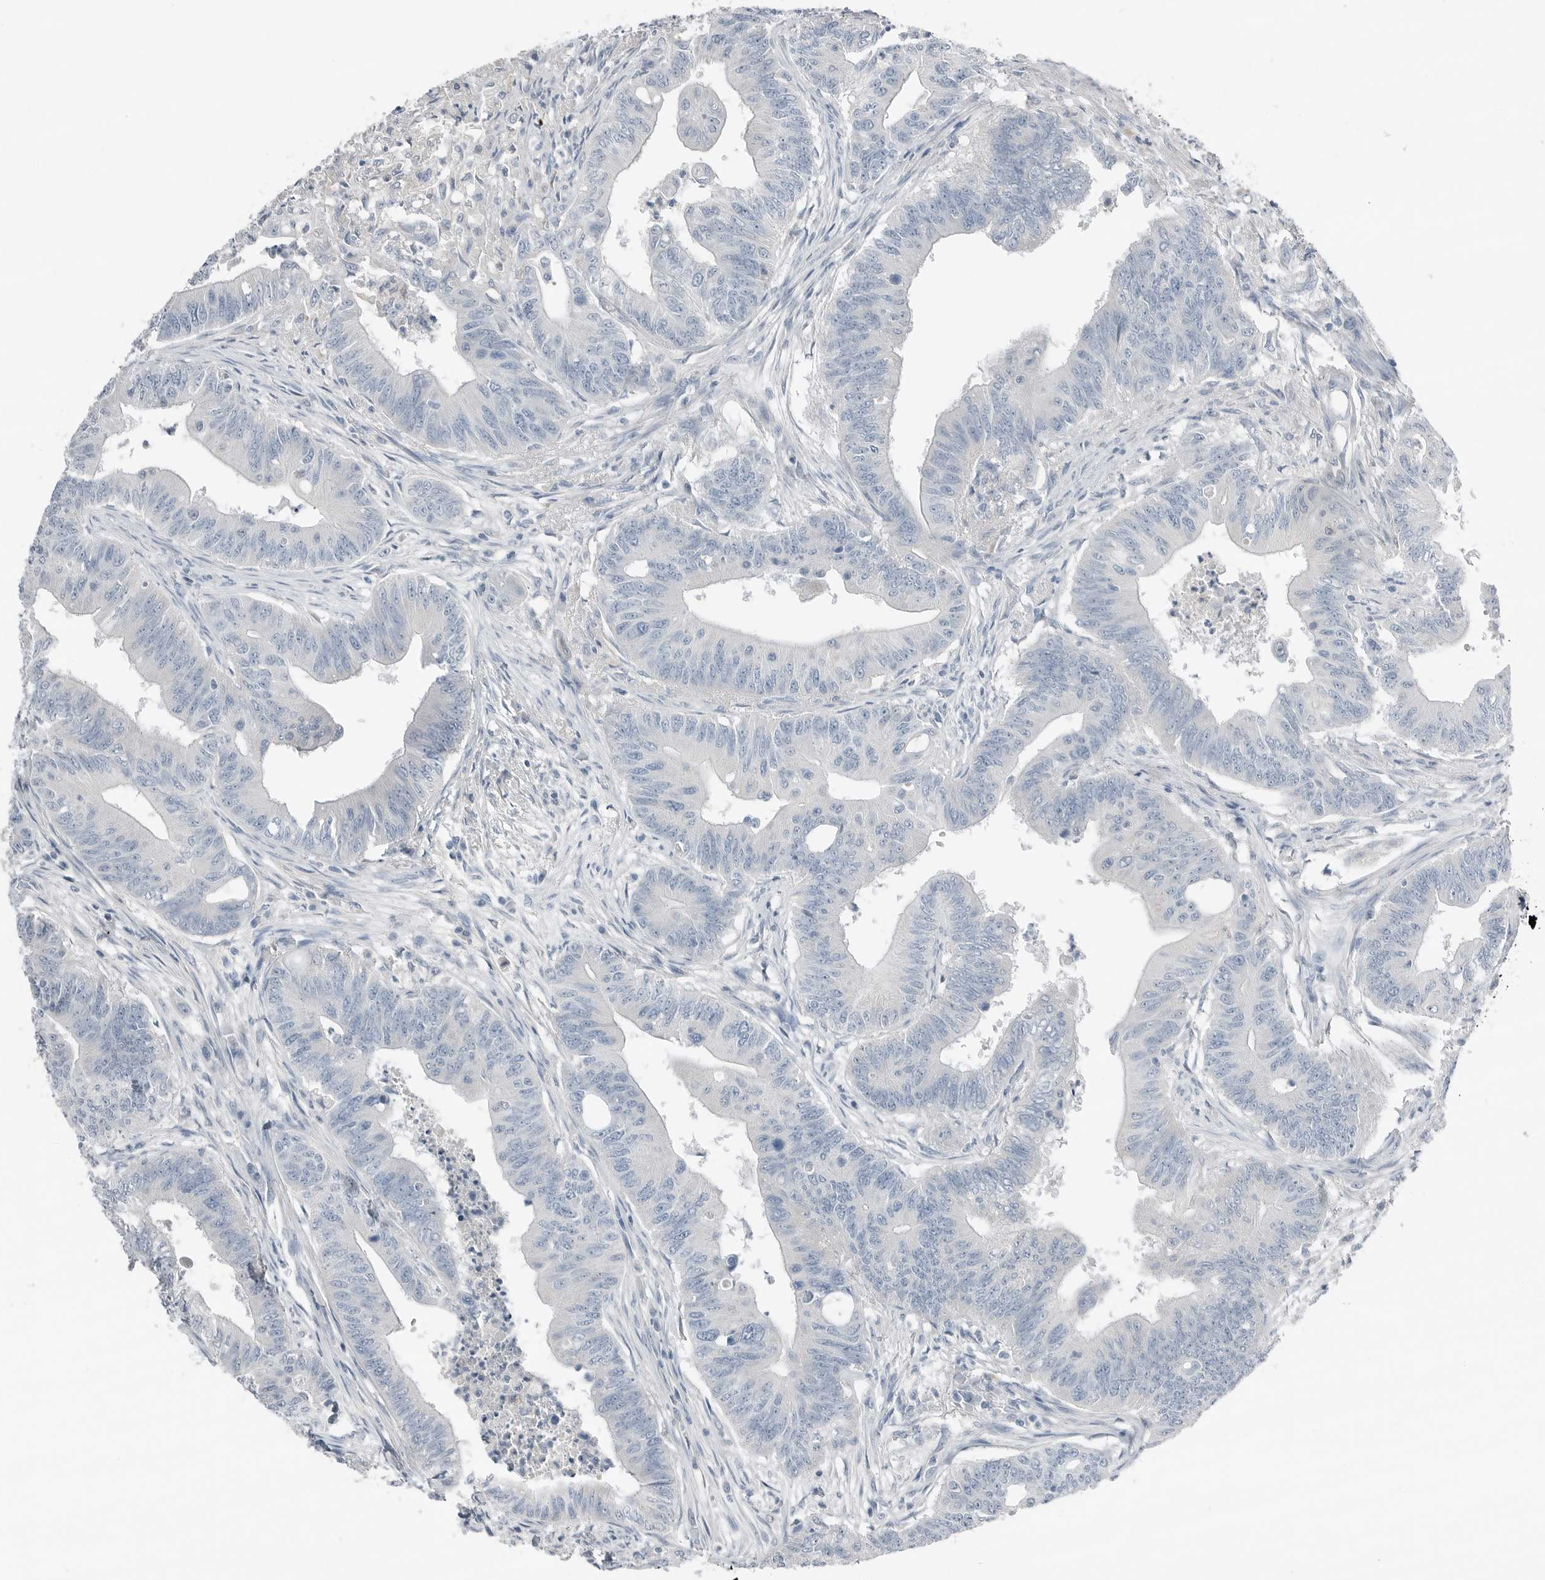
{"staining": {"intensity": "negative", "quantity": "none", "location": "none"}, "tissue": "colorectal cancer", "cell_type": "Tumor cells", "image_type": "cancer", "snomed": [{"axis": "morphology", "description": "Adenoma, NOS"}, {"axis": "morphology", "description": "Adenocarcinoma, NOS"}, {"axis": "topography", "description": "Colon"}], "caption": "This is an IHC photomicrograph of human colorectal cancer (adenocarcinoma). There is no positivity in tumor cells.", "gene": "SERPINB7", "patient": {"sex": "male", "age": 79}}